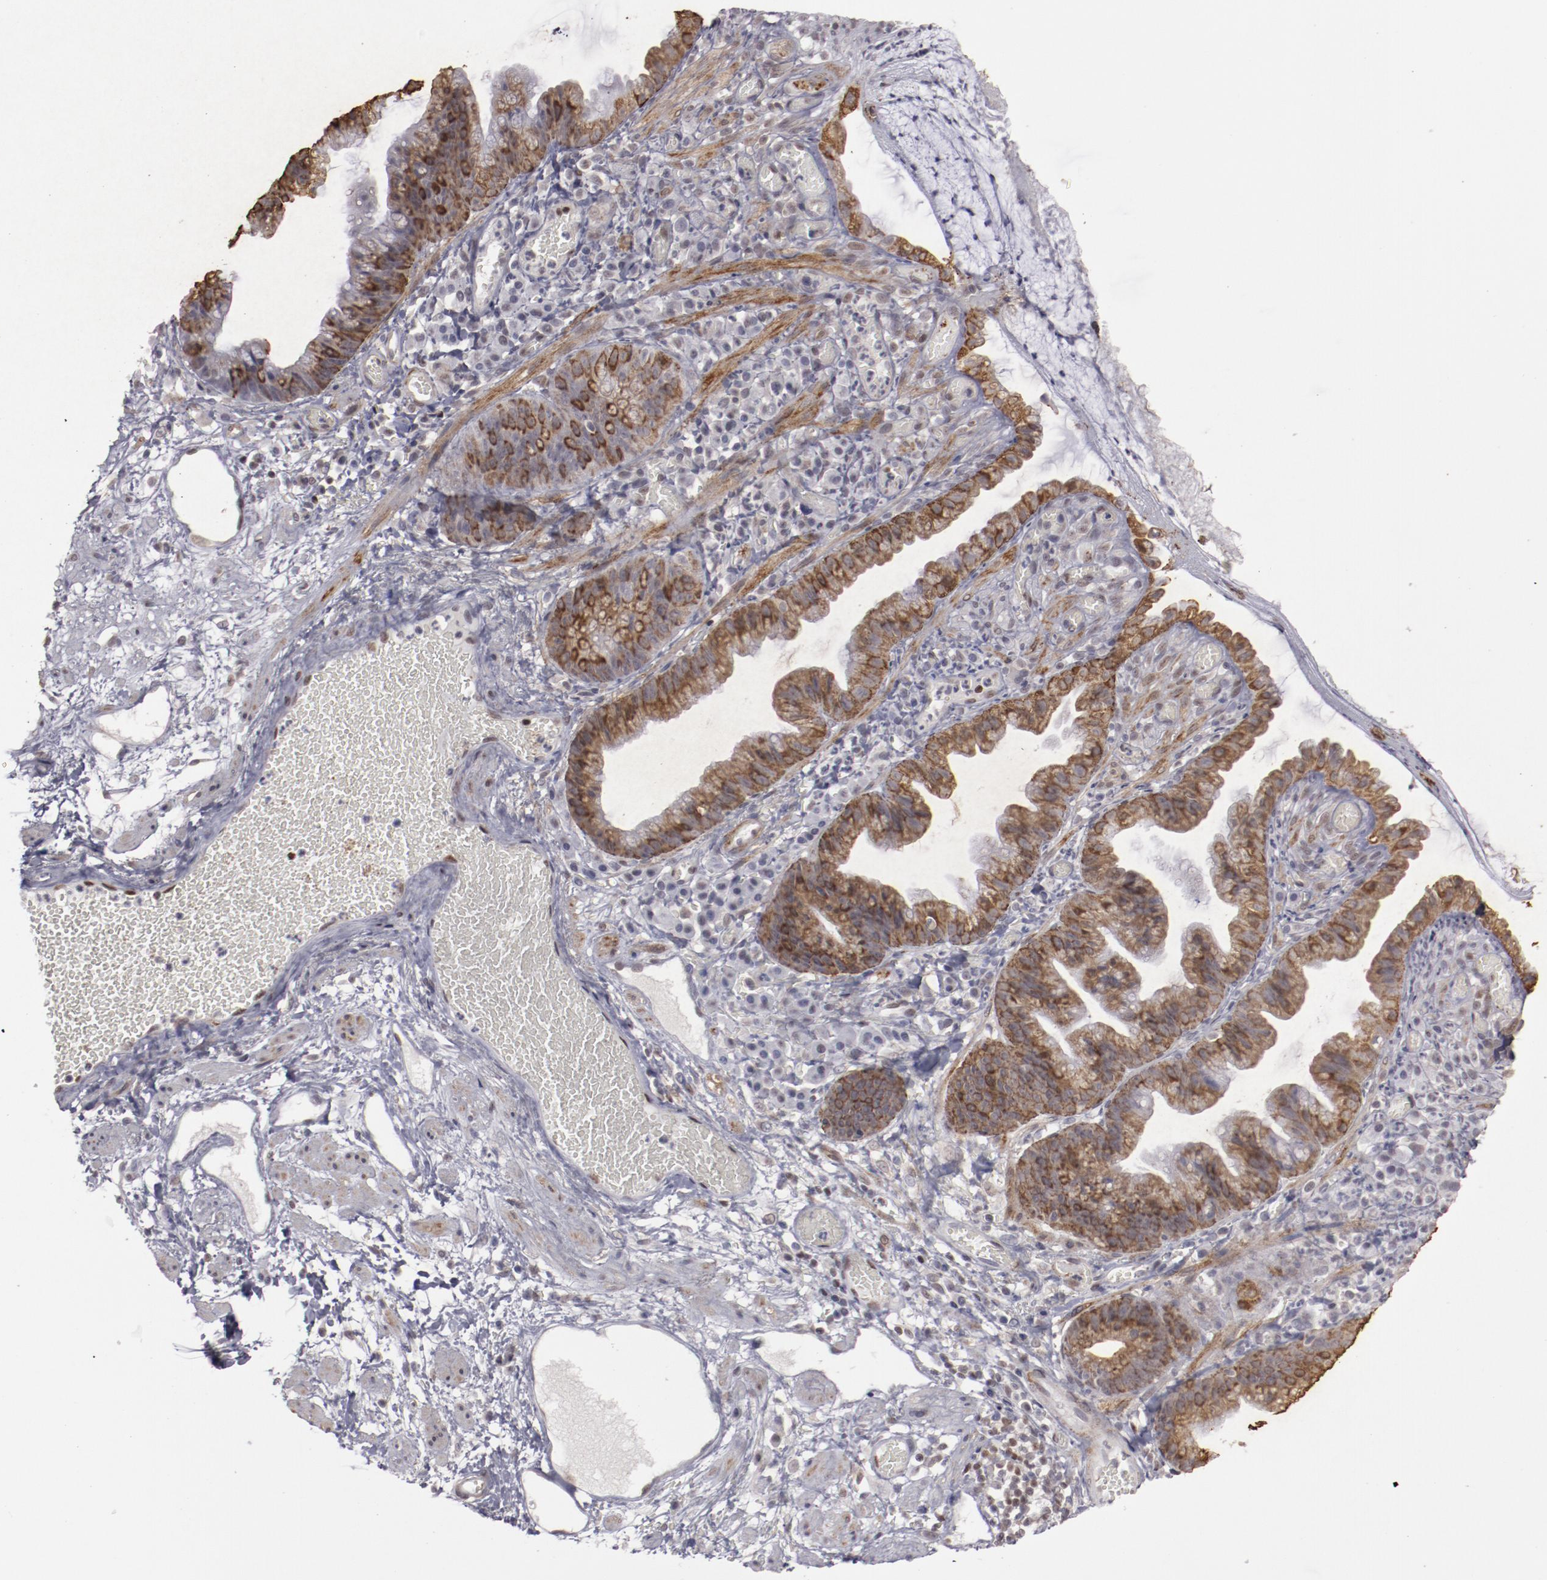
{"staining": {"intensity": "negative", "quantity": "none", "location": "none"}, "tissue": "skin", "cell_type": "Epidermal cells", "image_type": "normal", "snomed": [{"axis": "morphology", "description": "Normal tissue, NOS"}, {"axis": "morphology", "description": "Hemorrhoids"}, {"axis": "morphology", "description": "Inflammation, NOS"}, {"axis": "topography", "description": "Anal"}], "caption": "Immunohistochemical staining of benign skin shows no significant staining in epidermal cells. (DAB IHC, high magnification).", "gene": "LEF1", "patient": {"sex": "male", "age": 60}}